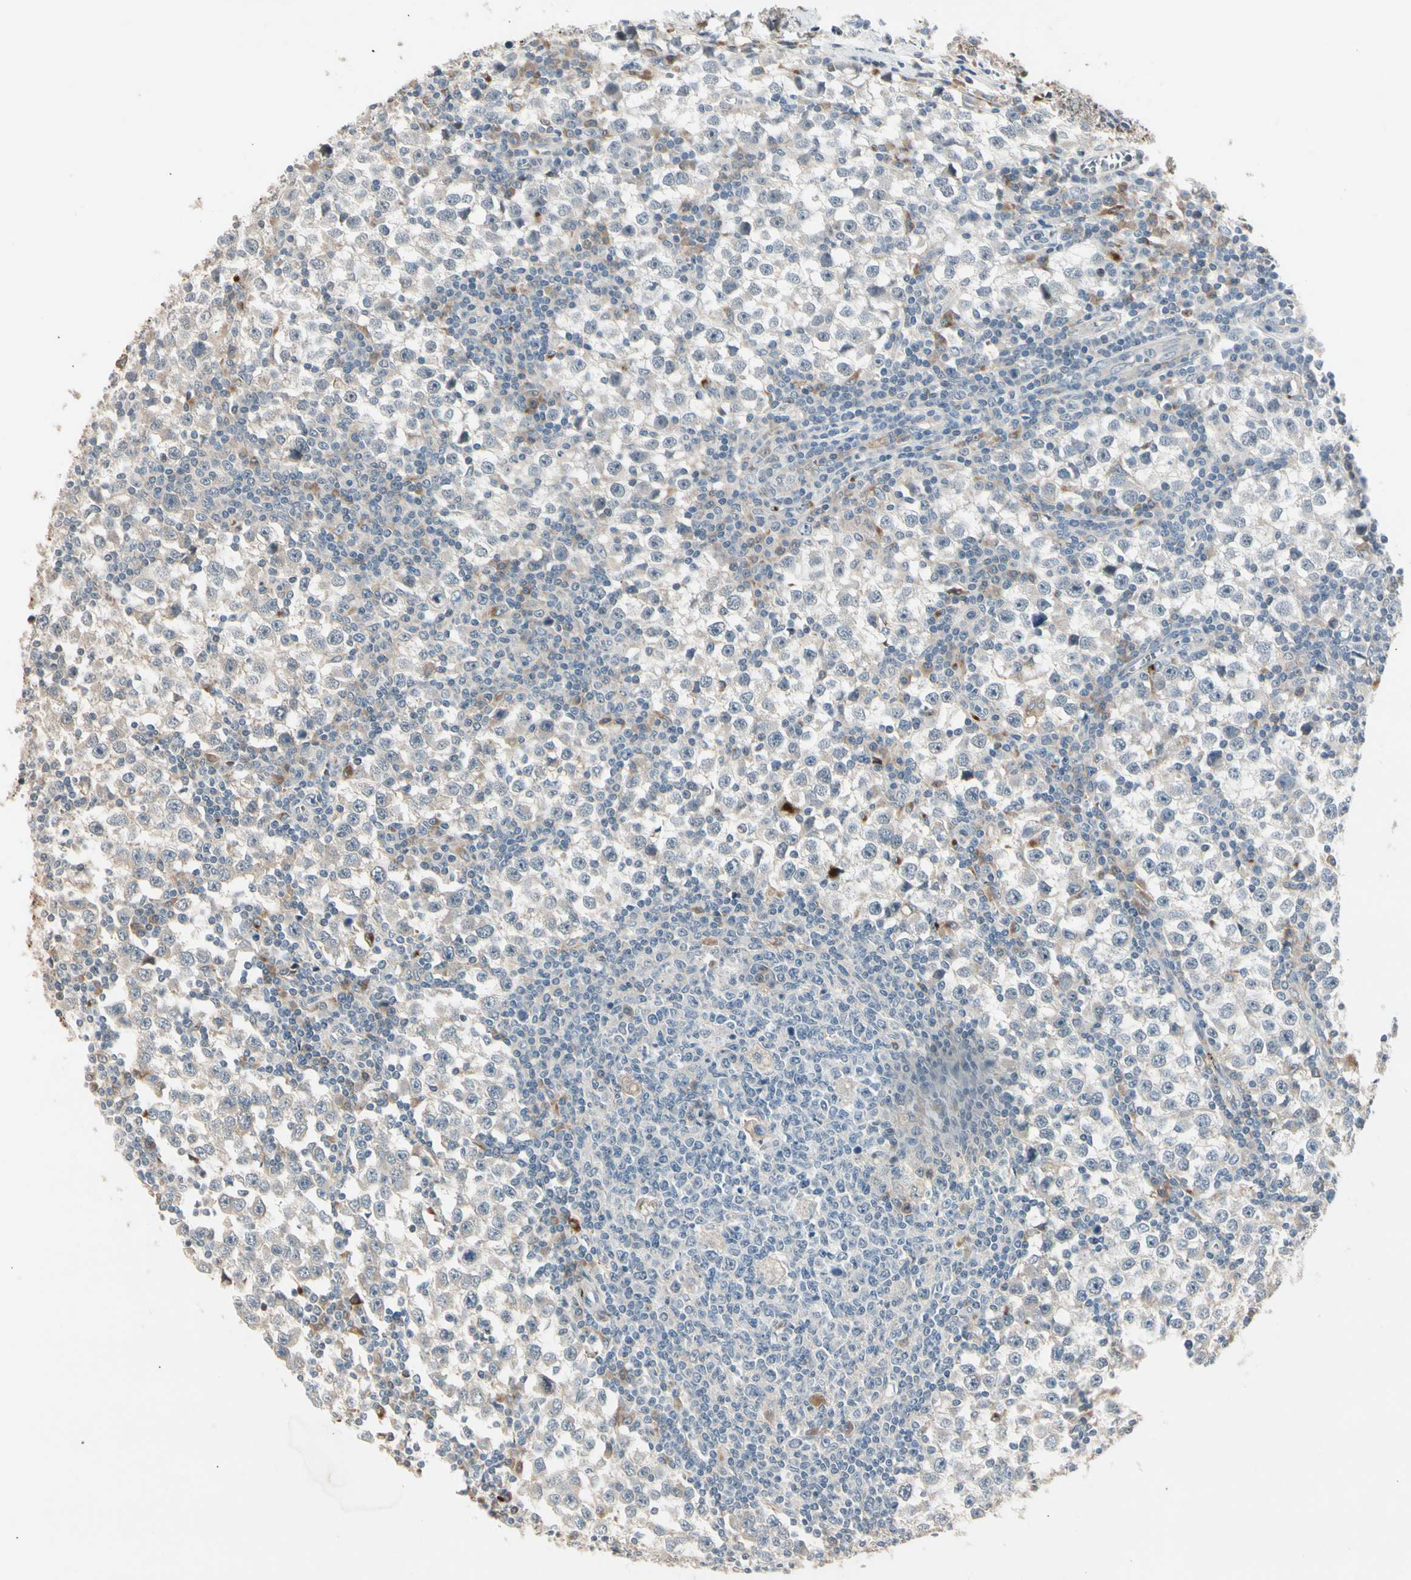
{"staining": {"intensity": "negative", "quantity": "none", "location": "none"}, "tissue": "testis cancer", "cell_type": "Tumor cells", "image_type": "cancer", "snomed": [{"axis": "morphology", "description": "Seminoma, NOS"}, {"axis": "topography", "description": "Testis"}], "caption": "Immunohistochemistry photomicrograph of seminoma (testis) stained for a protein (brown), which demonstrates no expression in tumor cells.", "gene": "SKIL", "patient": {"sex": "male", "age": 65}}